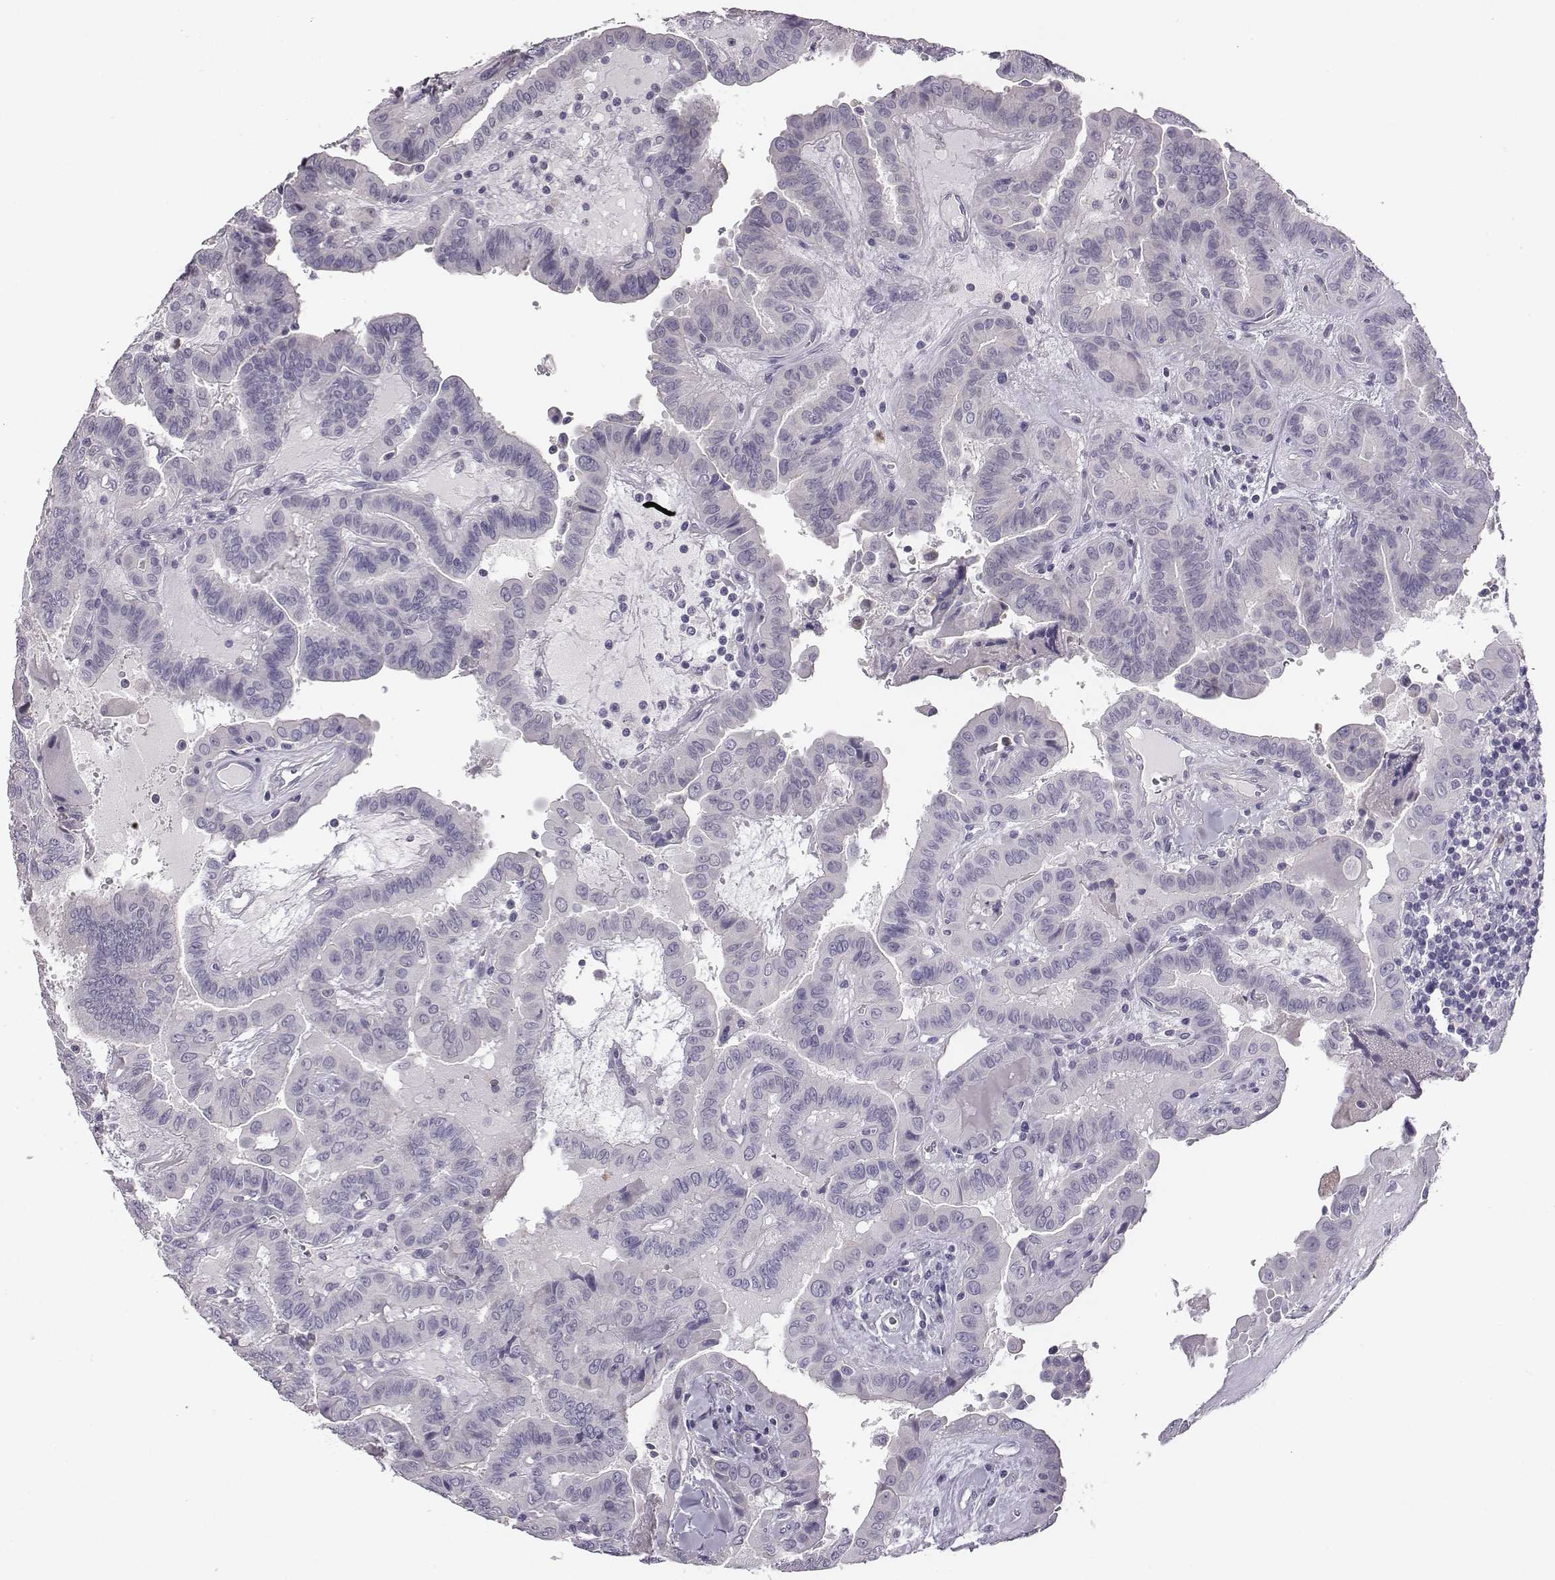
{"staining": {"intensity": "negative", "quantity": "none", "location": "none"}, "tissue": "thyroid cancer", "cell_type": "Tumor cells", "image_type": "cancer", "snomed": [{"axis": "morphology", "description": "Papillary adenocarcinoma, NOS"}, {"axis": "topography", "description": "Thyroid gland"}], "caption": "IHC of thyroid cancer reveals no positivity in tumor cells.", "gene": "ADAM7", "patient": {"sex": "female", "age": 37}}